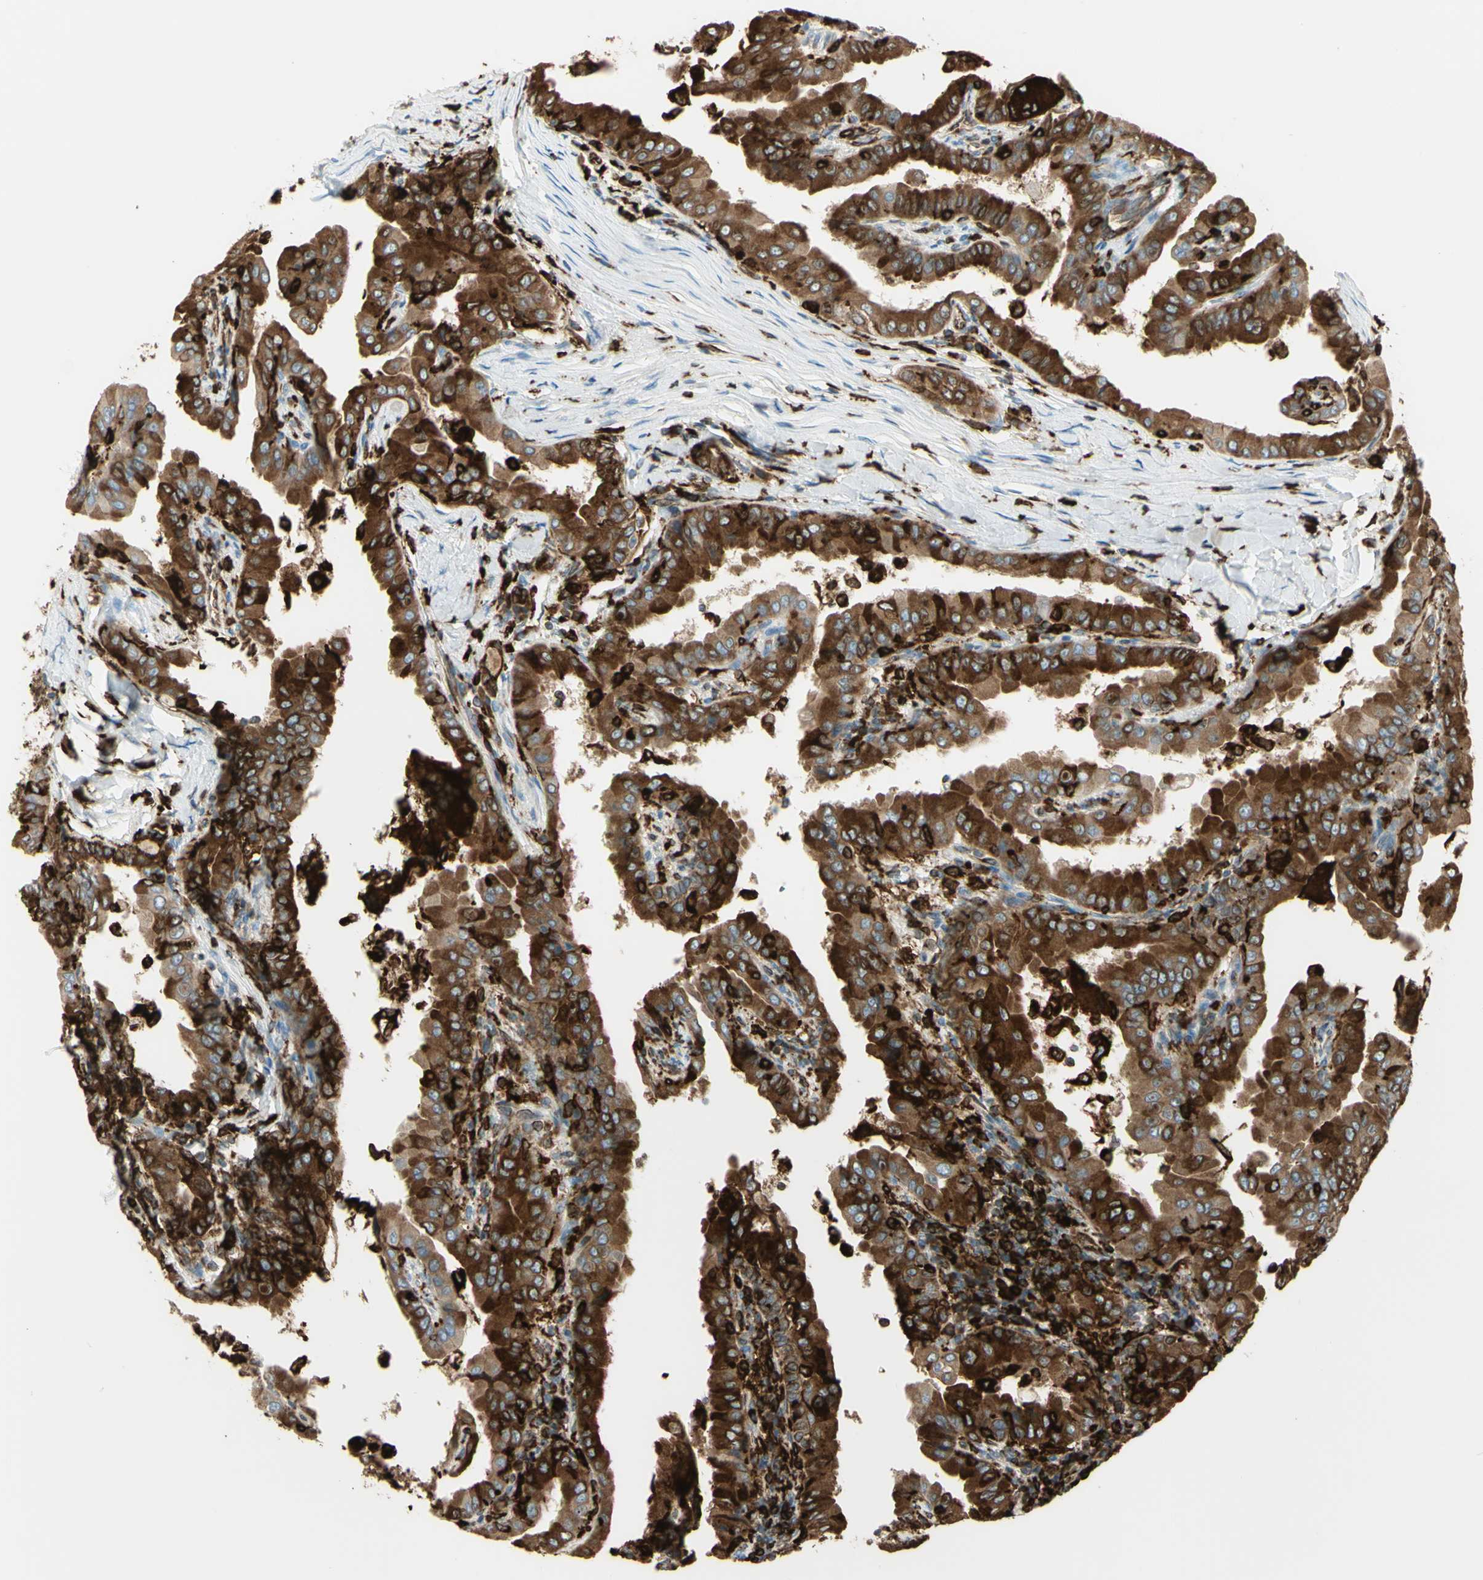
{"staining": {"intensity": "strong", "quantity": ">75%", "location": "cytoplasmic/membranous"}, "tissue": "thyroid cancer", "cell_type": "Tumor cells", "image_type": "cancer", "snomed": [{"axis": "morphology", "description": "Papillary adenocarcinoma, NOS"}, {"axis": "topography", "description": "Thyroid gland"}], "caption": "Thyroid cancer (papillary adenocarcinoma) stained for a protein reveals strong cytoplasmic/membranous positivity in tumor cells.", "gene": "CD74", "patient": {"sex": "male", "age": 33}}